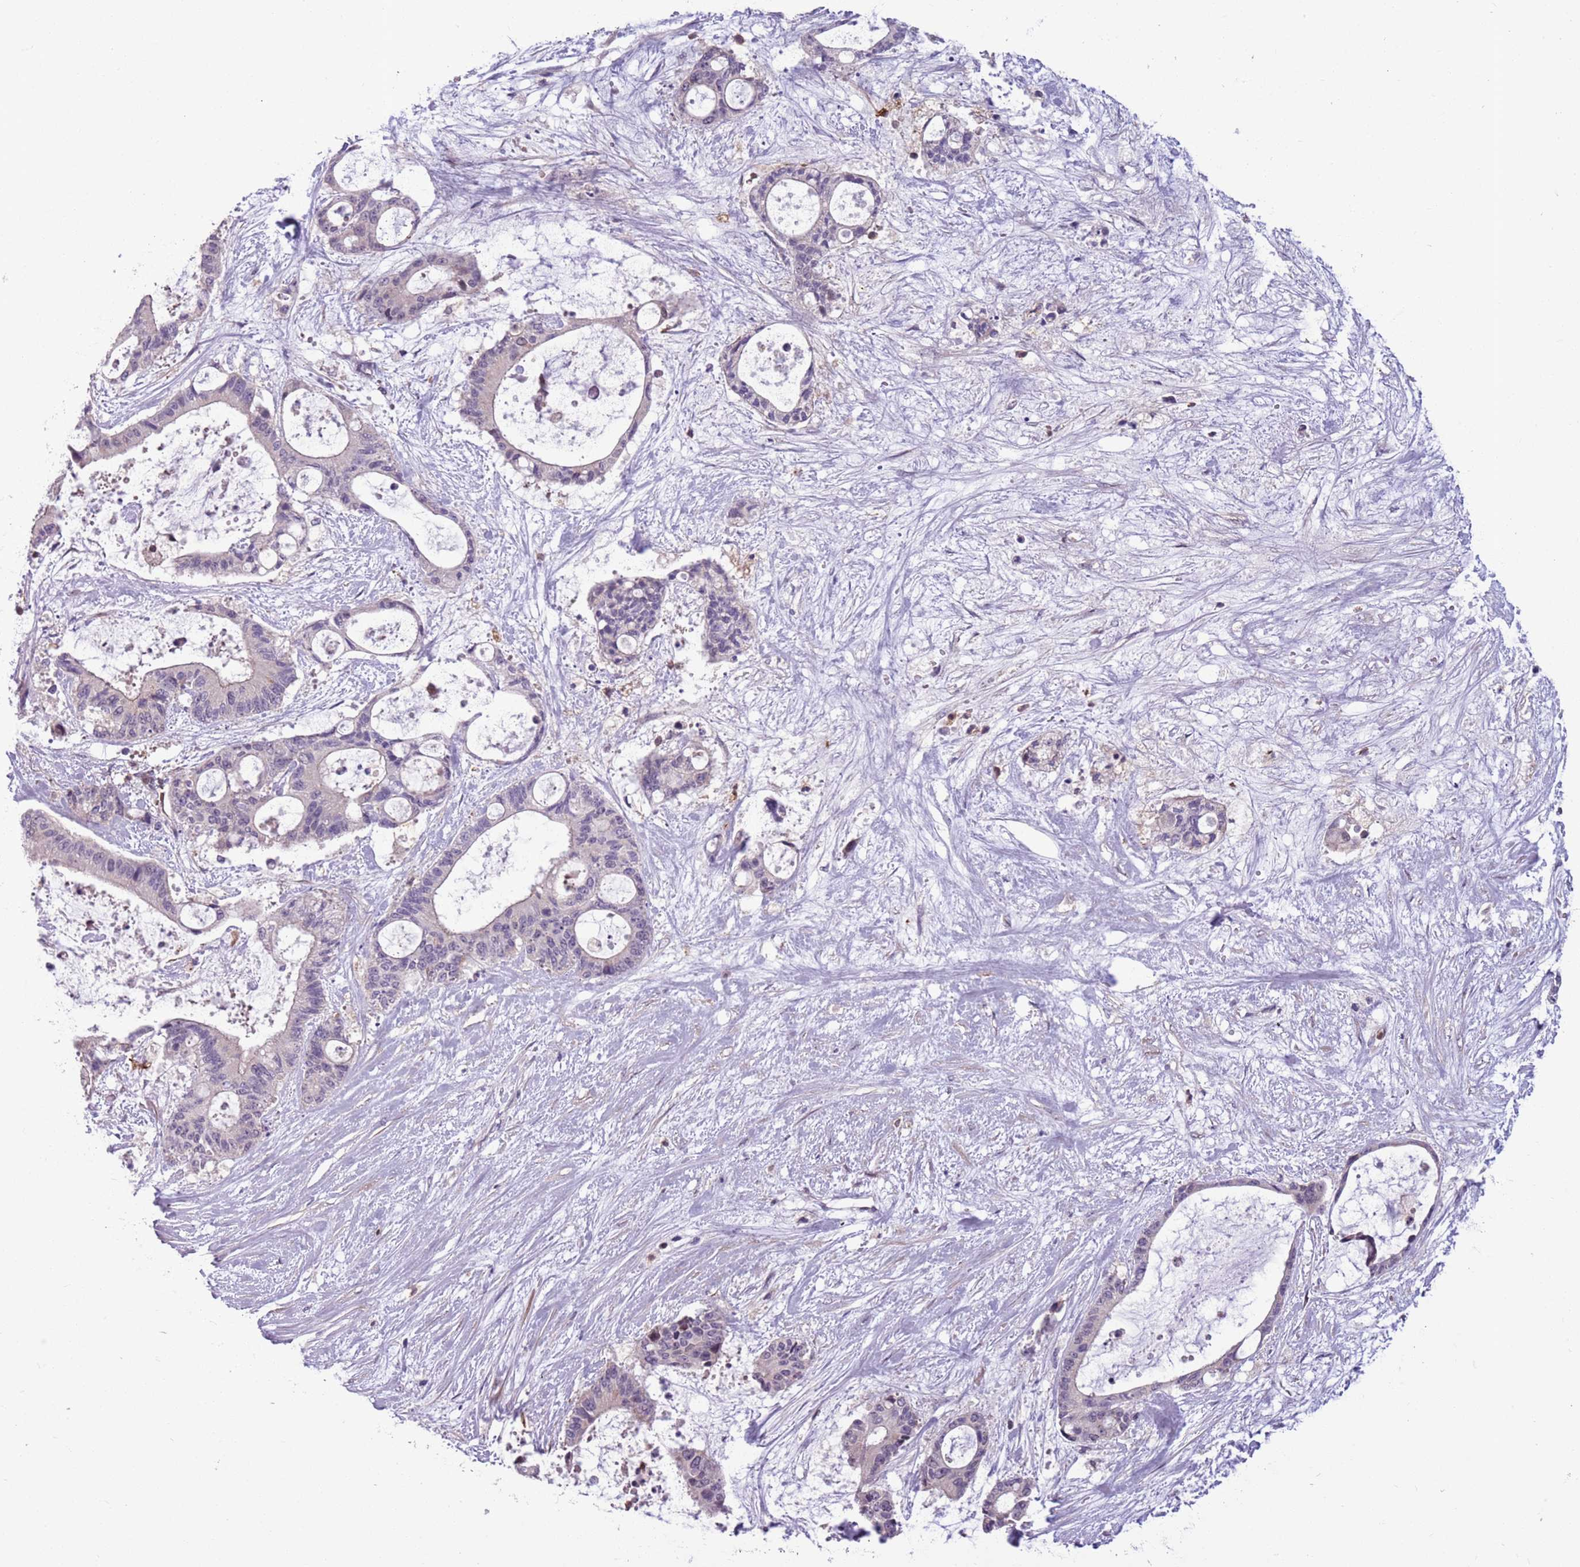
{"staining": {"intensity": "negative", "quantity": "none", "location": "none"}, "tissue": "liver cancer", "cell_type": "Tumor cells", "image_type": "cancer", "snomed": [{"axis": "morphology", "description": "Normal tissue, NOS"}, {"axis": "morphology", "description": "Cholangiocarcinoma"}, {"axis": "topography", "description": "Liver"}, {"axis": "topography", "description": "Peripheral nerve tissue"}], "caption": "Tumor cells are negative for protein expression in human cholangiocarcinoma (liver).", "gene": "JAML", "patient": {"sex": "female", "age": 73}}